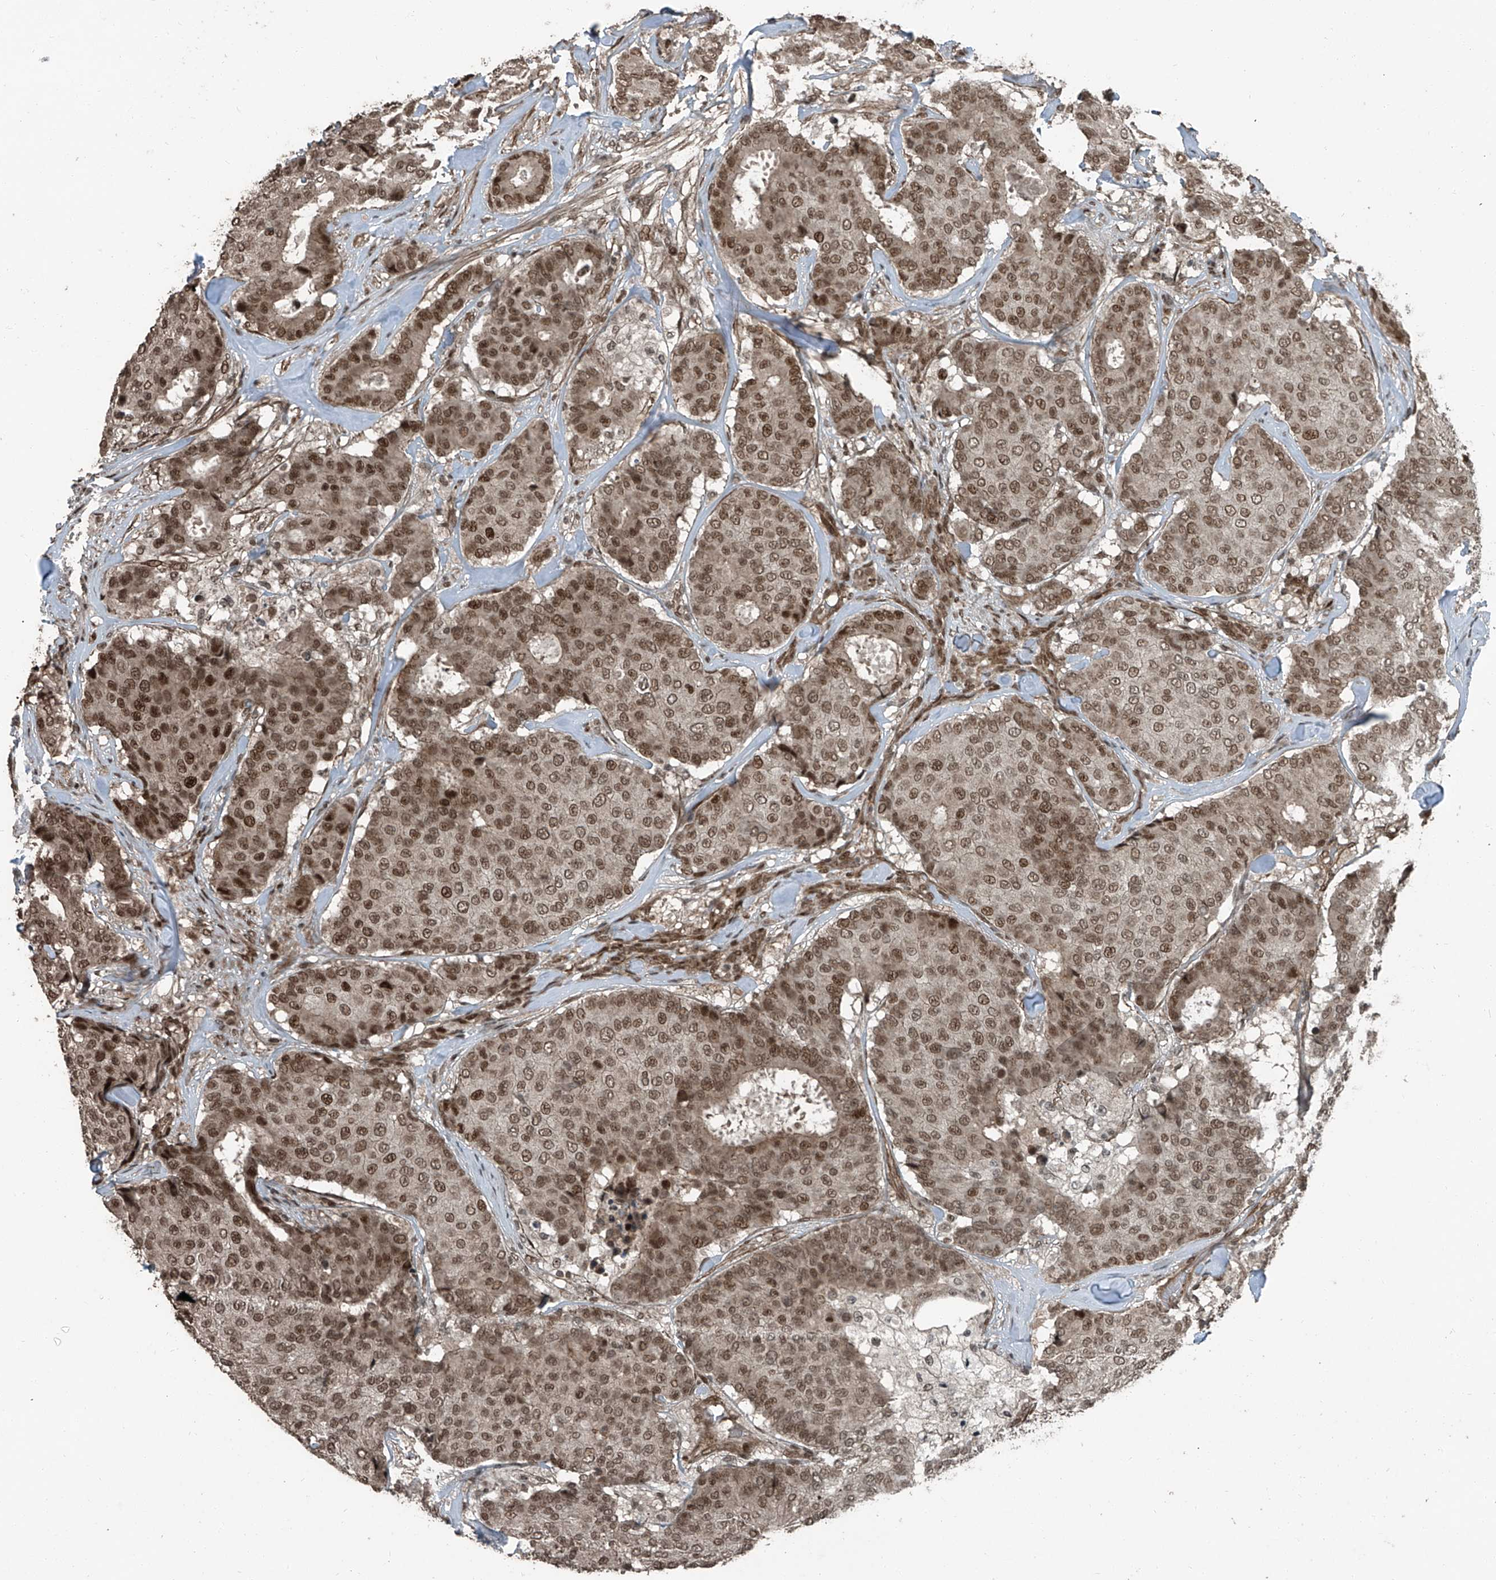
{"staining": {"intensity": "moderate", "quantity": ">75%", "location": "nuclear"}, "tissue": "breast cancer", "cell_type": "Tumor cells", "image_type": "cancer", "snomed": [{"axis": "morphology", "description": "Duct carcinoma"}, {"axis": "topography", "description": "Breast"}], "caption": "Immunohistochemistry (IHC) (DAB (3,3'-diaminobenzidine)) staining of breast cancer shows moderate nuclear protein expression in about >75% of tumor cells. The staining is performed using DAB (3,3'-diaminobenzidine) brown chromogen to label protein expression. The nuclei are counter-stained blue using hematoxylin.", "gene": "ZNF570", "patient": {"sex": "female", "age": 75}}